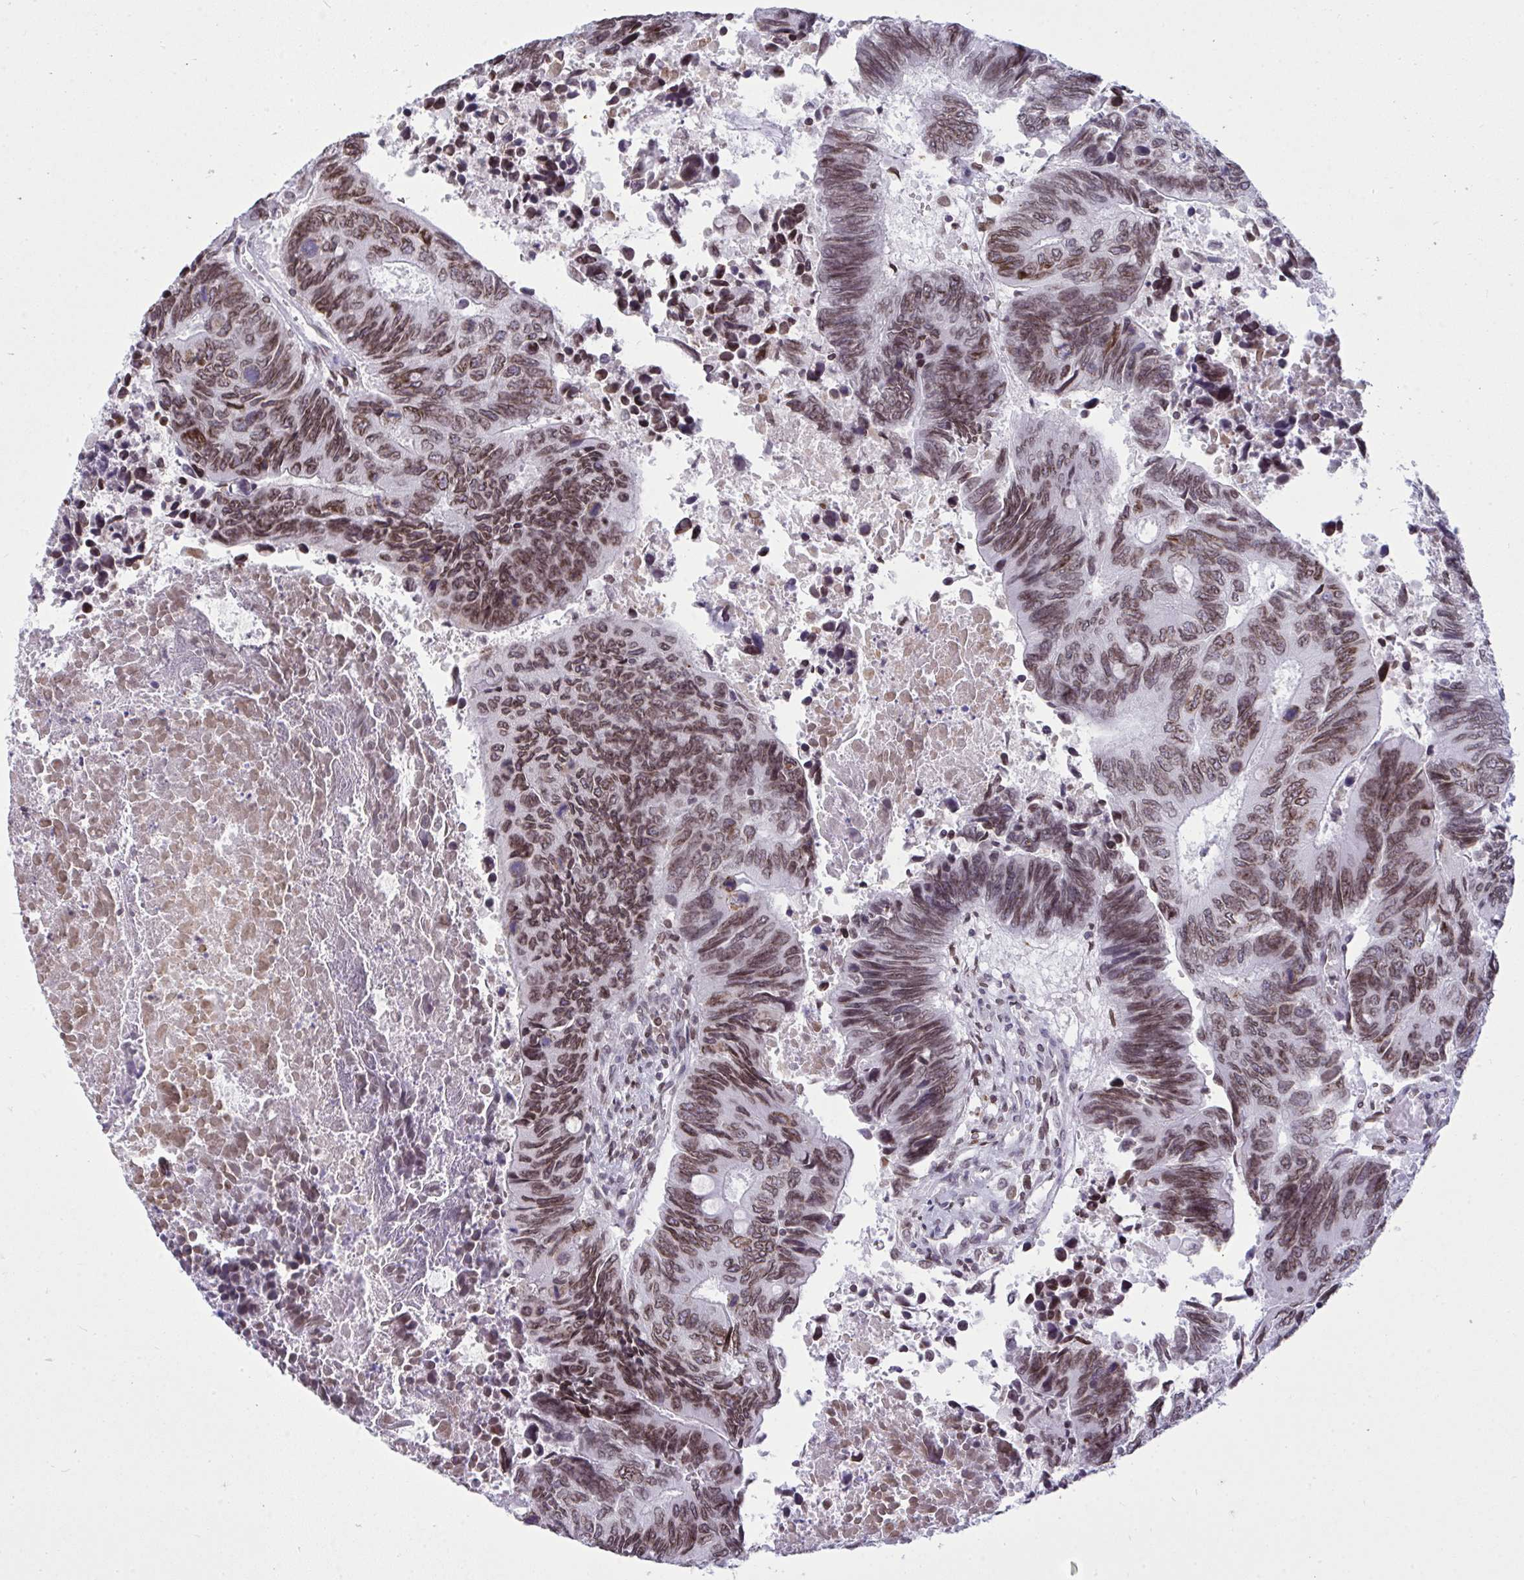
{"staining": {"intensity": "moderate", "quantity": ">75%", "location": "cytoplasmic/membranous,nuclear"}, "tissue": "colorectal cancer", "cell_type": "Tumor cells", "image_type": "cancer", "snomed": [{"axis": "morphology", "description": "Adenocarcinoma, NOS"}, {"axis": "topography", "description": "Colon"}], "caption": "A medium amount of moderate cytoplasmic/membranous and nuclear positivity is identified in approximately >75% of tumor cells in colorectal cancer (adenocarcinoma) tissue.", "gene": "LMNB2", "patient": {"sex": "male", "age": 87}}